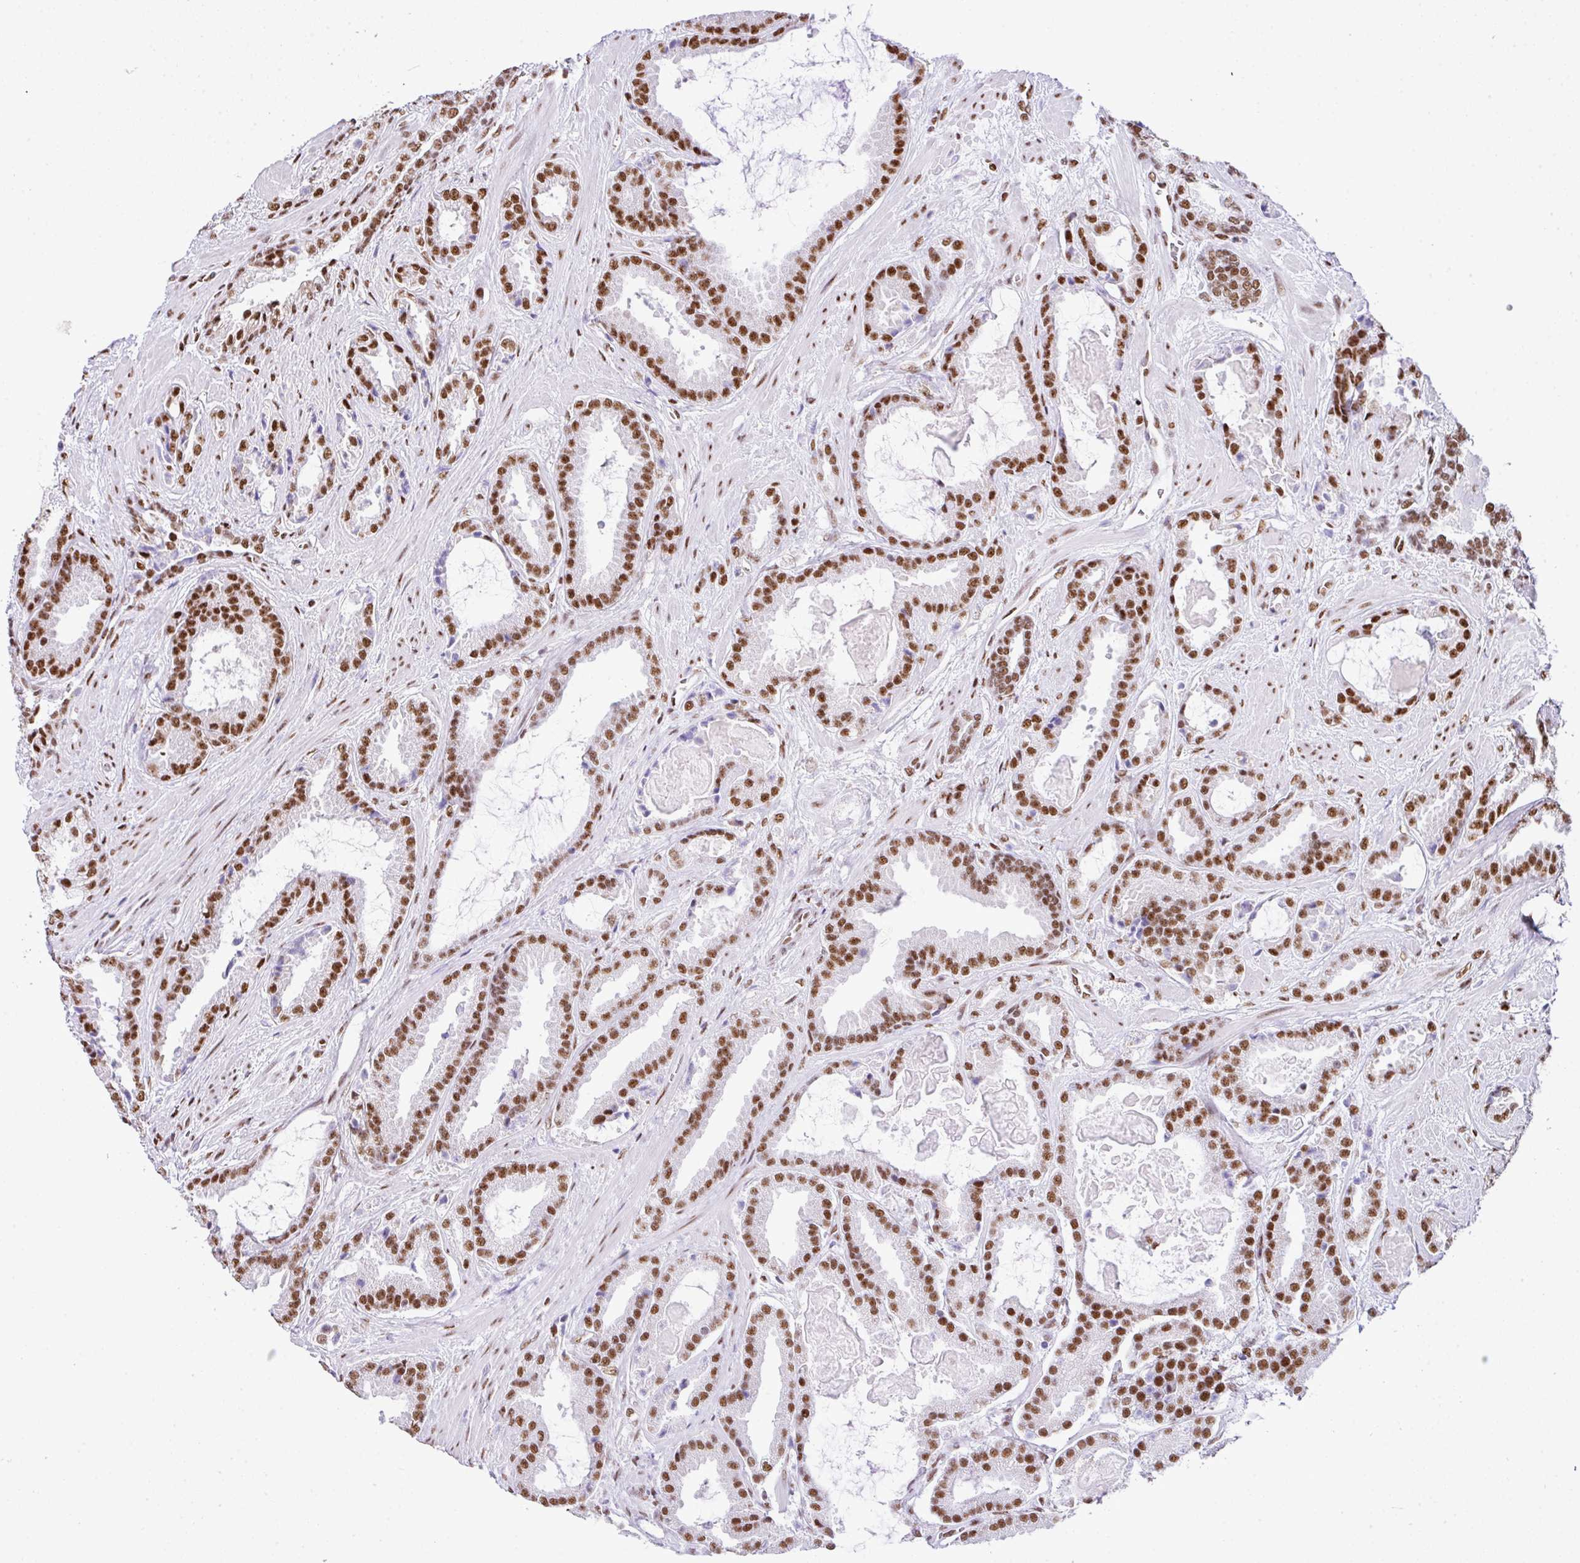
{"staining": {"intensity": "moderate", "quantity": ">75%", "location": "nuclear"}, "tissue": "prostate cancer", "cell_type": "Tumor cells", "image_type": "cancer", "snomed": [{"axis": "morphology", "description": "Adenocarcinoma, Low grade"}, {"axis": "topography", "description": "Prostate"}], "caption": "Protein expression analysis of prostate cancer (adenocarcinoma (low-grade)) exhibits moderate nuclear staining in approximately >75% of tumor cells. Nuclei are stained in blue.", "gene": "RARG", "patient": {"sex": "male", "age": 62}}